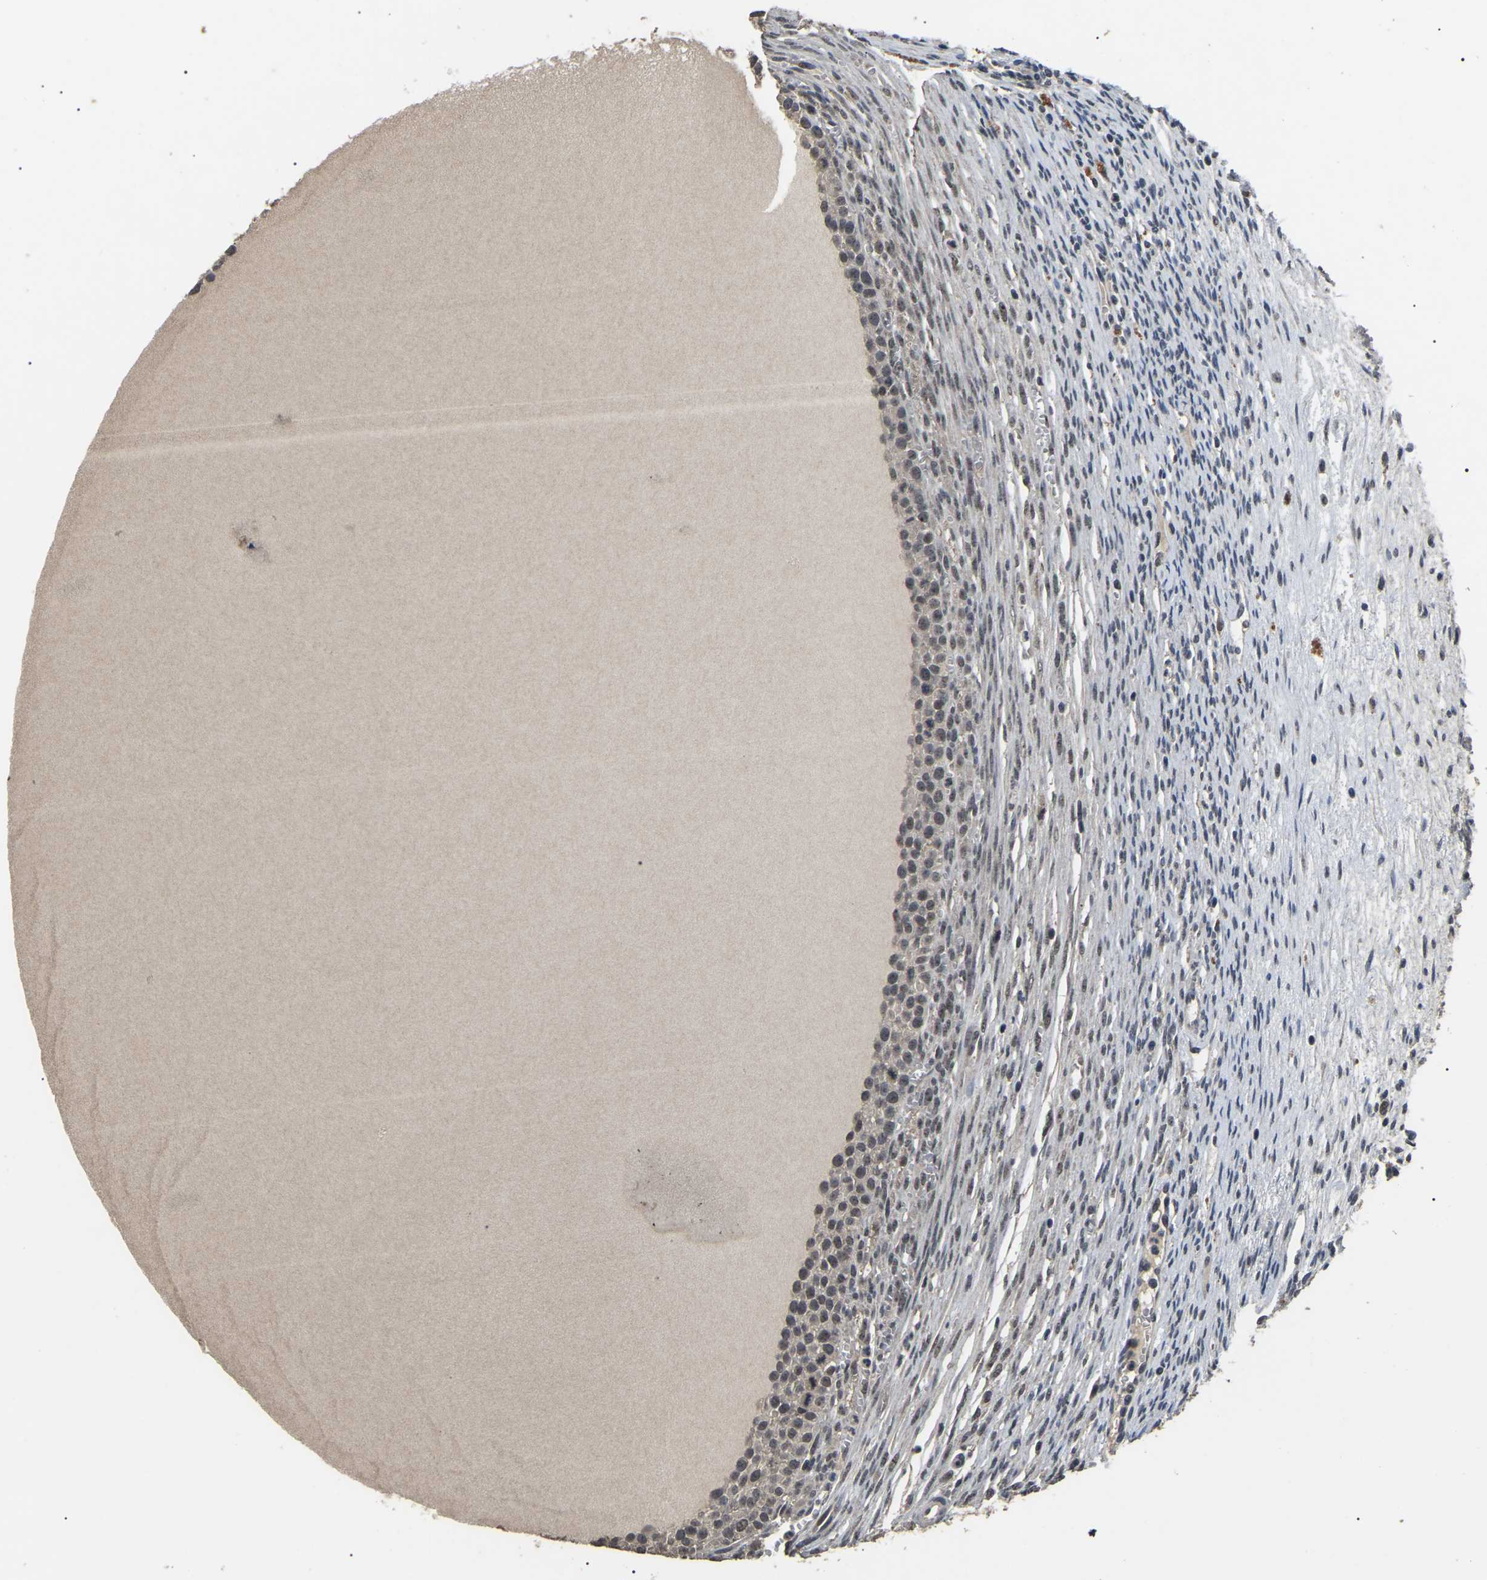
{"staining": {"intensity": "weak", "quantity": ">75%", "location": "nuclear"}, "tissue": "ovary", "cell_type": "Follicle cells", "image_type": "normal", "snomed": [{"axis": "morphology", "description": "Normal tissue, NOS"}, {"axis": "topography", "description": "Ovary"}], "caption": "Human ovary stained for a protein (brown) reveals weak nuclear positive positivity in about >75% of follicle cells.", "gene": "PPM1E", "patient": {"sex": "female", "age": 33}}